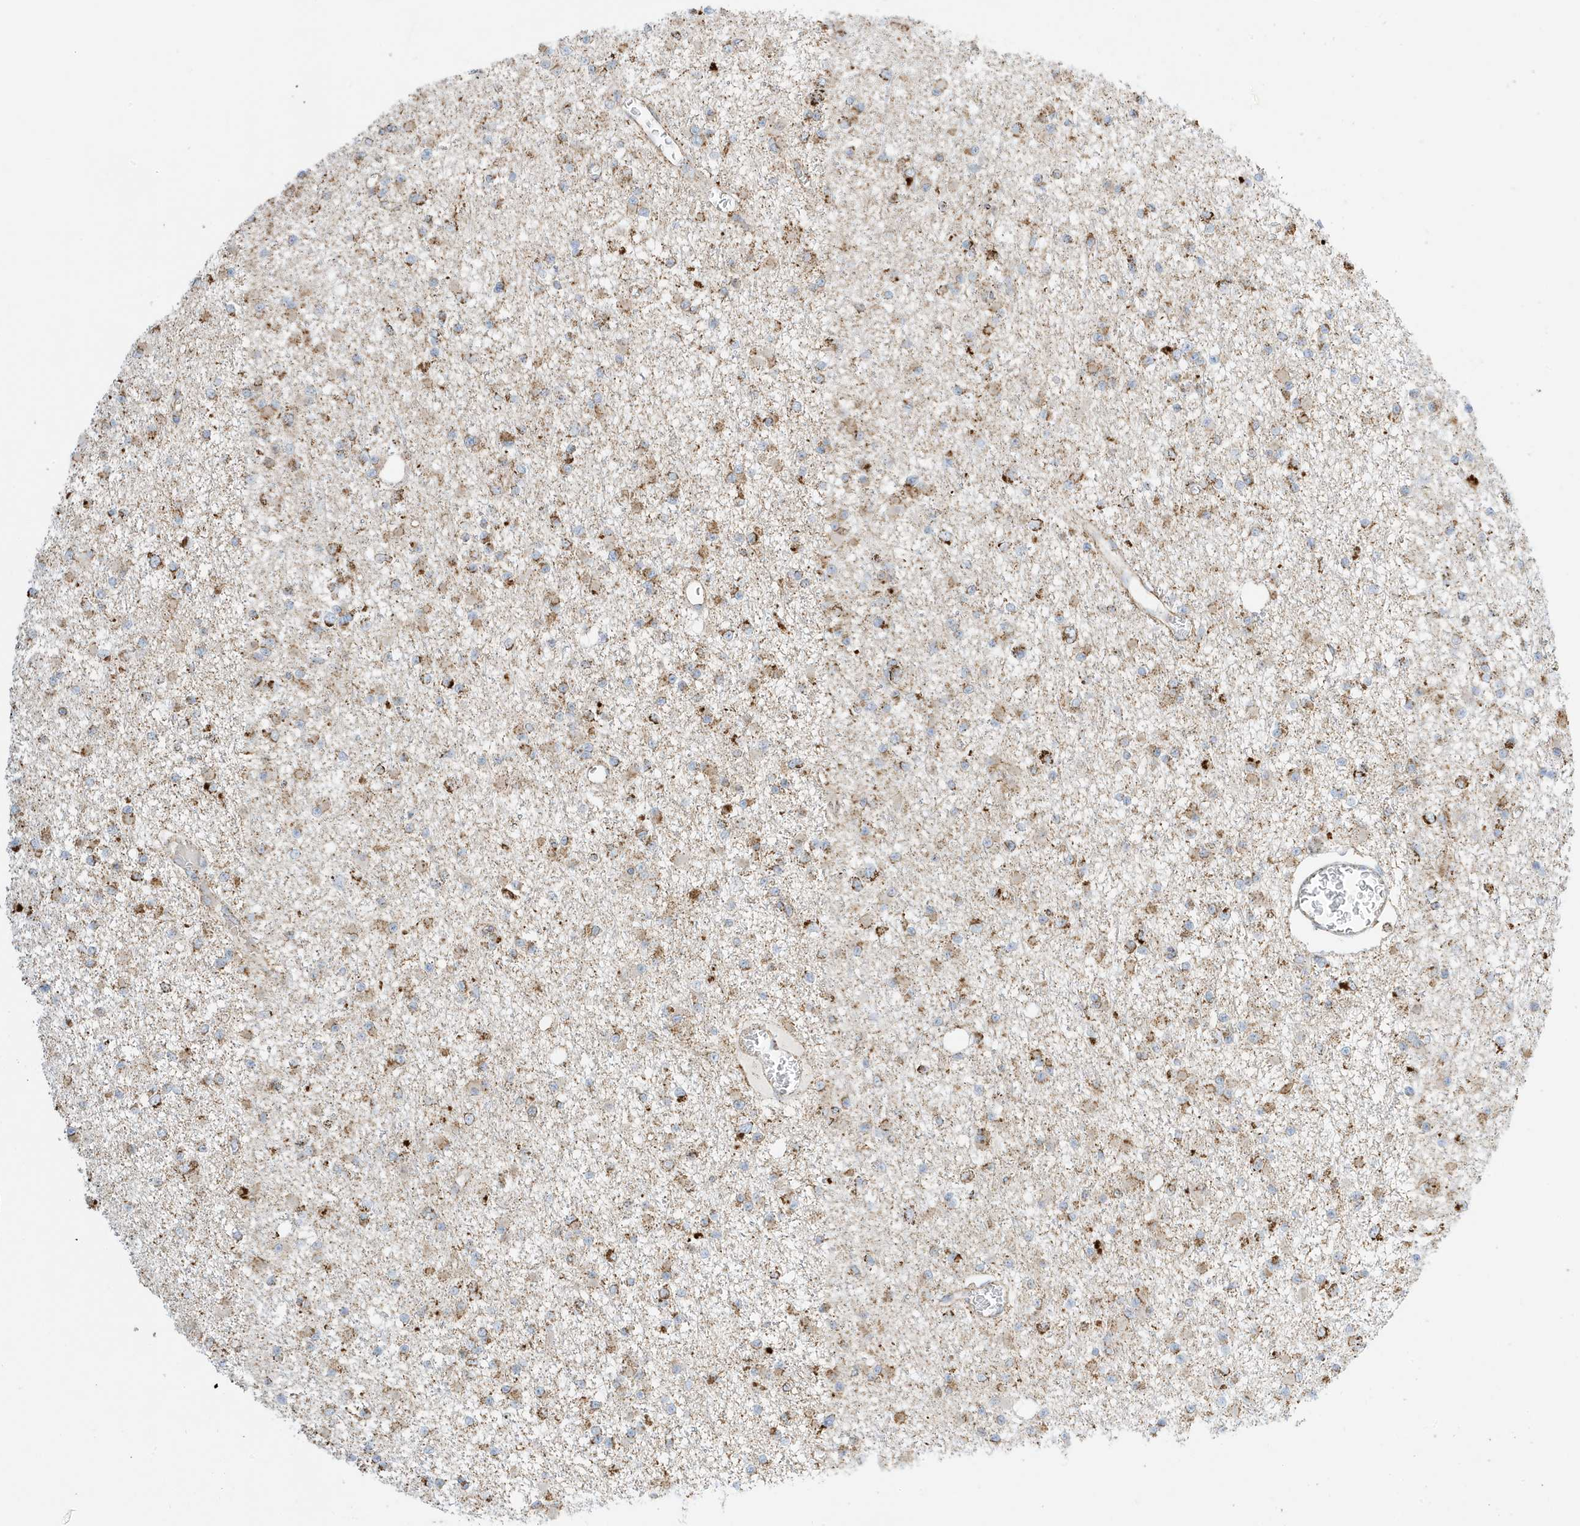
{"staining": {"intensity": "moderate", "quantity": "25%-75%", "location": "cytoplasmic/membranous"}, "tissue": "glioma", "cell_type": "Tumor cells", "image_type": "cancer", "snomed": [{"axis": "morphology", "description": "Glioma, malignant, Low grade"}, {"axis": "topography", "description": "Brain"}], "caption": "Immunohistochemical staining of glioma shows medium levels of moderate cytoplasmic/membranous protein staining in approximately 25%-75% of tumor cells.", "gene": "ATP5ME", "patient": {"sex": "female", "age": 22}}